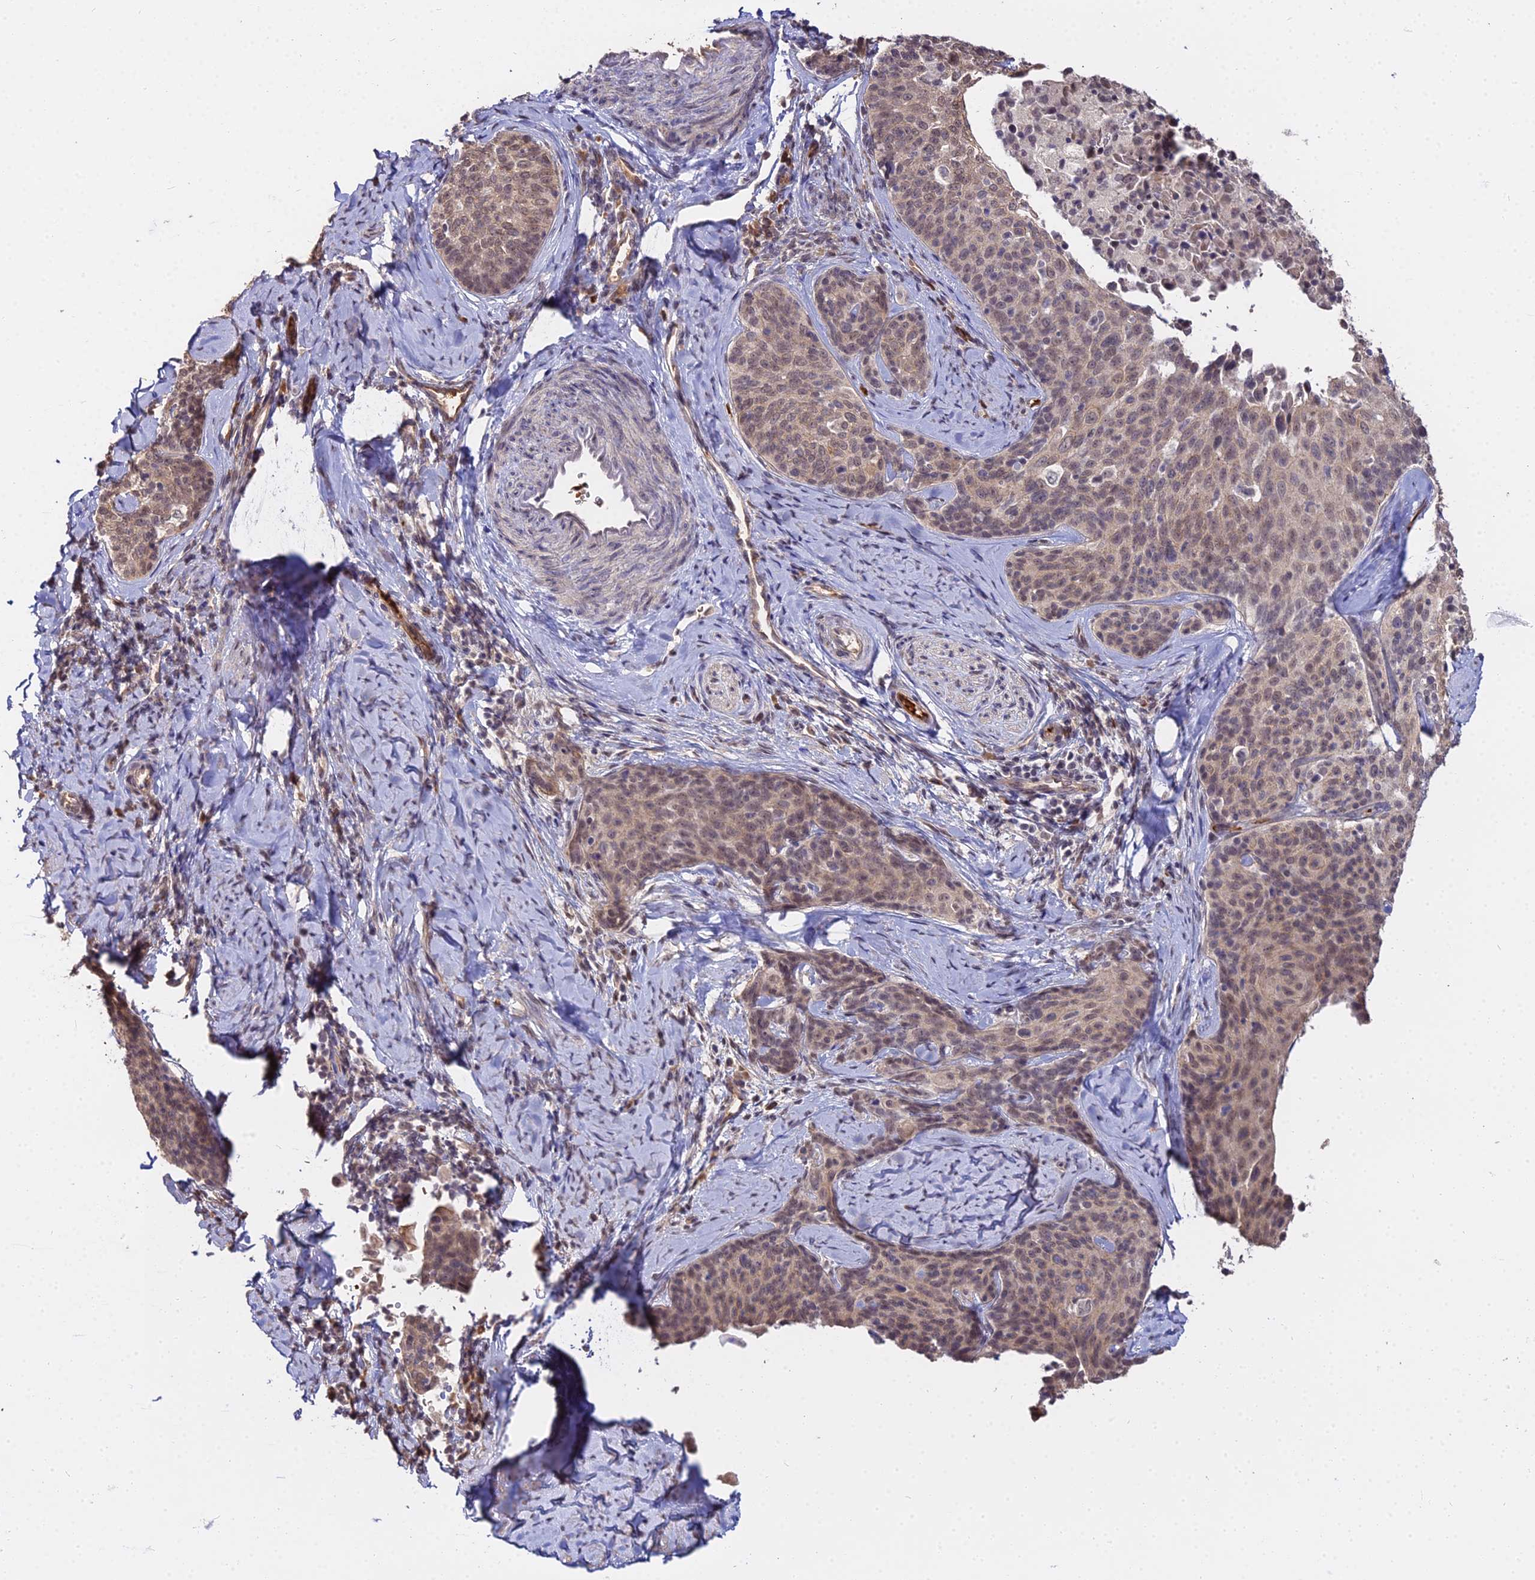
{"staining": {"intensity": "weak", "quantity": "25%-75%", "location": "cytoplasmic/membranous,nuclear"}, "tissue": "cervical cancer", "cell_type": "Tumor cells", "image_type": "cancer", "snomed": [{"axis": "morphology", "description": "Squamous cell carcinoma, NOS"}, {"axis": "topography", "description": "Cervix"}], "caption": "High-power microscopy captured an immunohistochemistry (IHC) histopathology image of cervical cancer (squamous cell carcinoma), revealing weak cytoplasmic/membranous and nuclear expression in about 25%-75% of tumor cells.", "gene": "ZDBF2", "patient": {"sex": "female", "age": 50}}